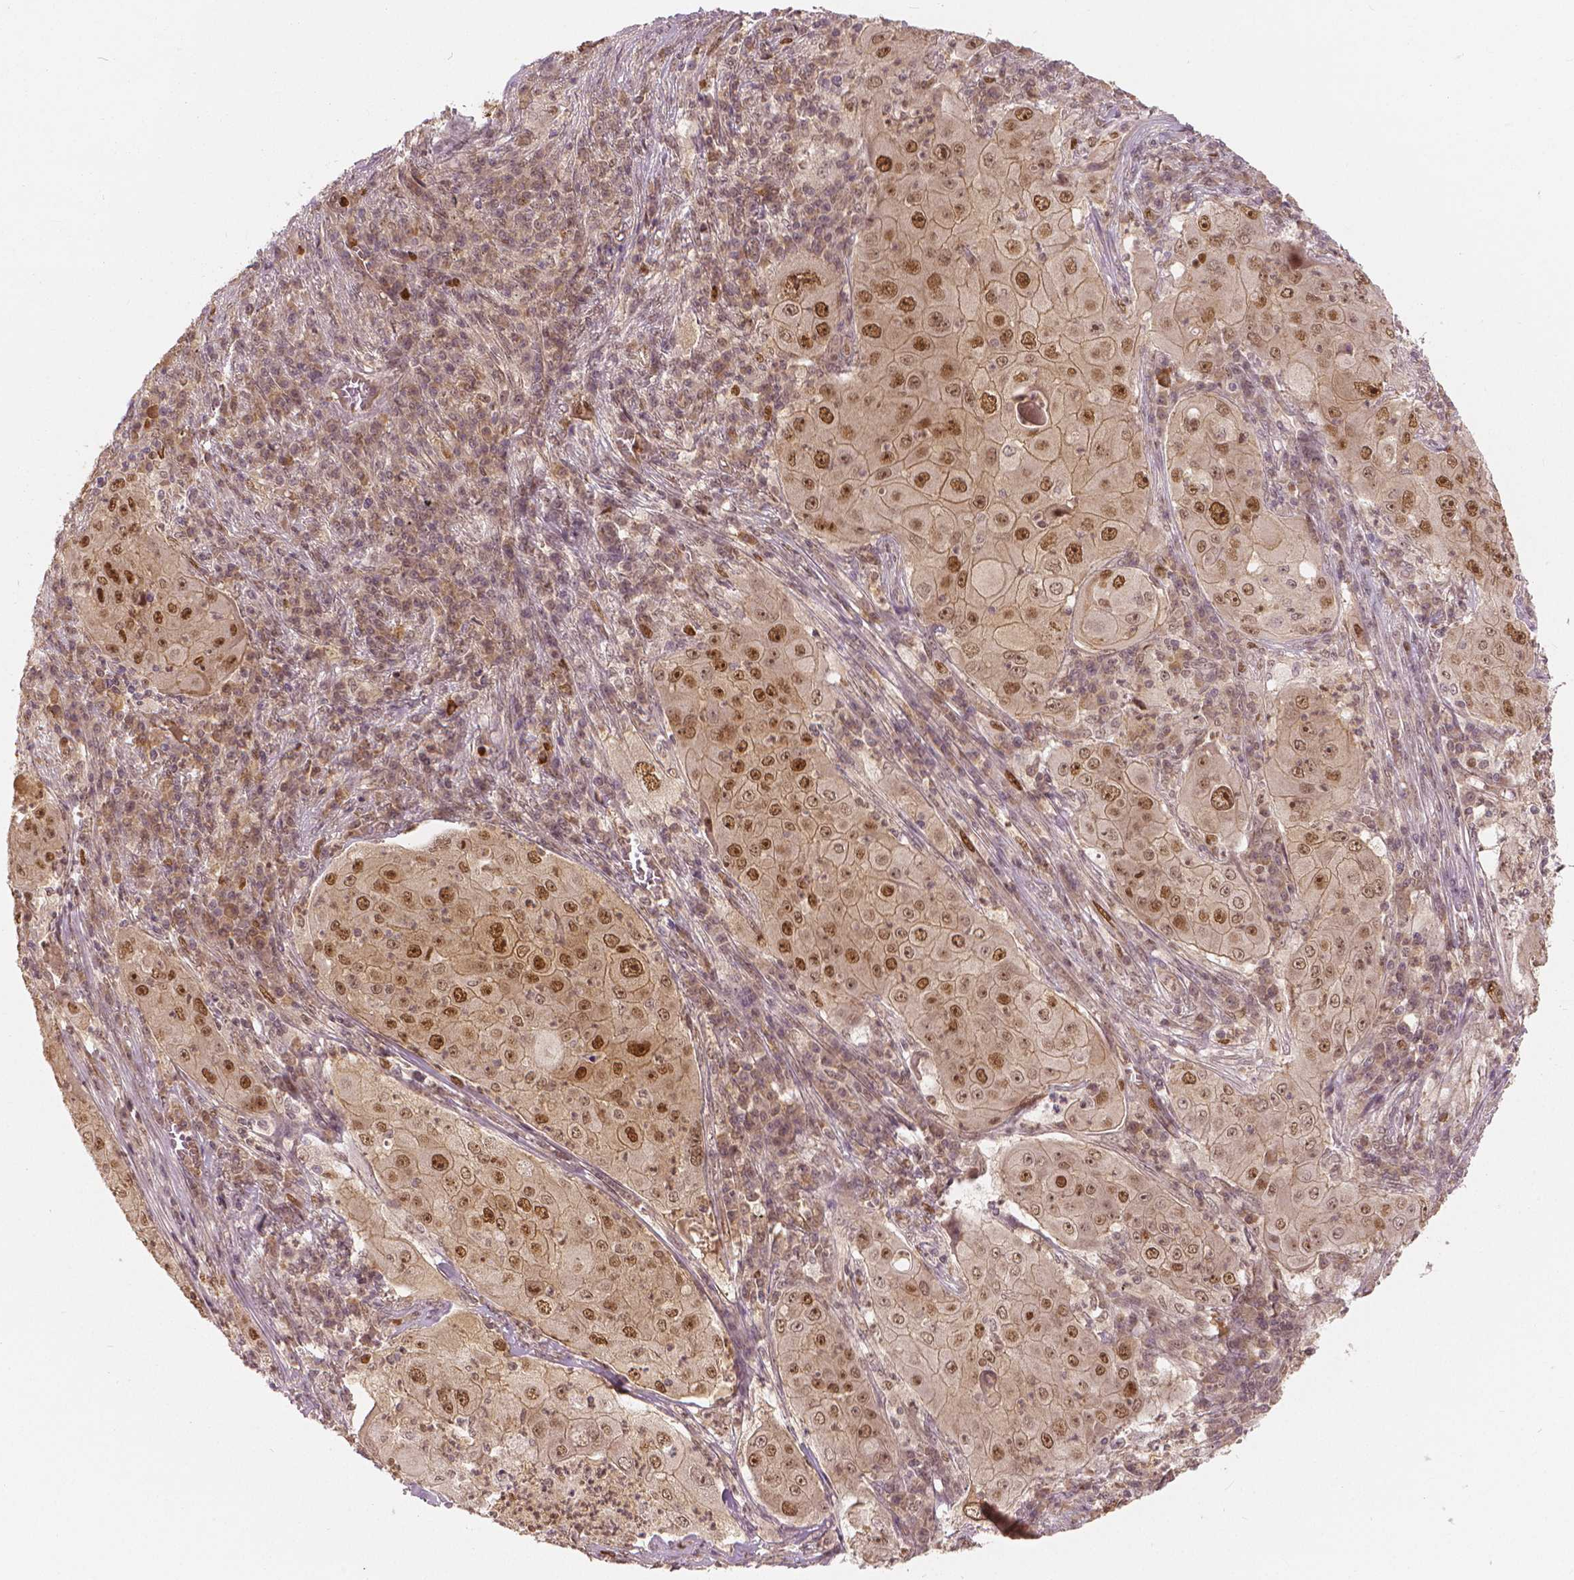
{"staining": {"intensity": "moderate", "quantity": ">75%", "location": "nuclear"}, "tissue": "lung cancer", "cell_type": "Tumor cells", "image_type": "cancer", "snomed": [{"axis": "morphology", "description": "Squamous cell carcinoma, NOS"}, {"axis": "topography", "description": "Lung"}], "caption": "Protein staining by immunohistochemistry reveals moderate nuclear staining in about >75% of tumor cells in lung cancer.", "gene": "NSD2", "patient": {"sex": "female", "age": 59}}